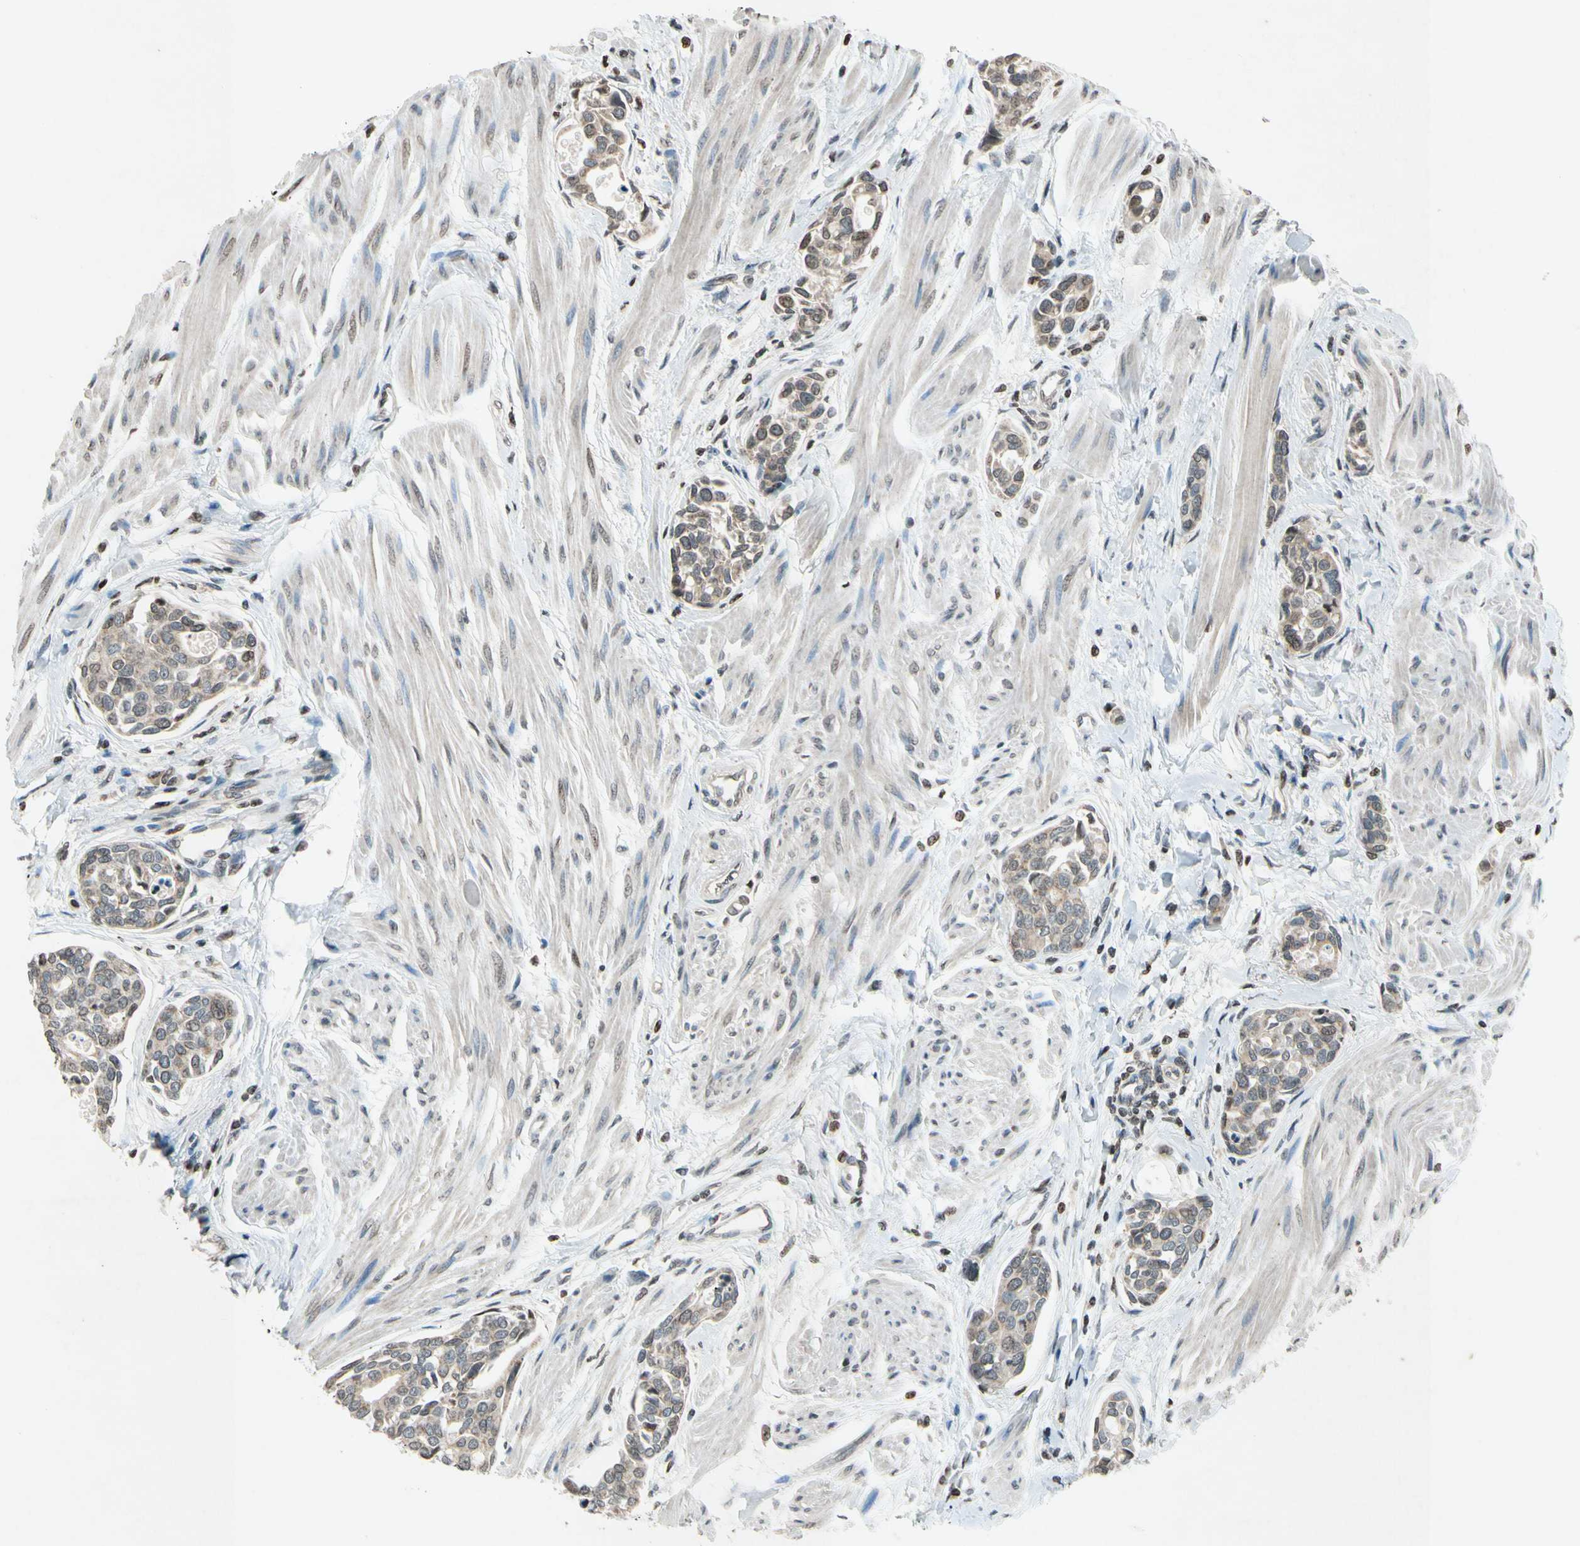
{"staining": {"intensity": "weak", "quantity": ">75%", "location": "cytoplasmic/membranous"}, "tissue": "urothelial cancer", "cell_type": "Tumor cells", "image_type": "cancer", "snomed": [{"axis": "morphology", "description": "Urothelial carcinoma, High grade"}, {"axis": "topography", "description": "Urinary bladder"}], "caption": "Human high-grade urothelial carcinoma stained for a protein (brown) exhibits weak cytoplasmic/membranous positive staining in approximately >75% of tumor cells.", "gene": "CLDN11", "patient": {"sex": "male", "age": 78}}